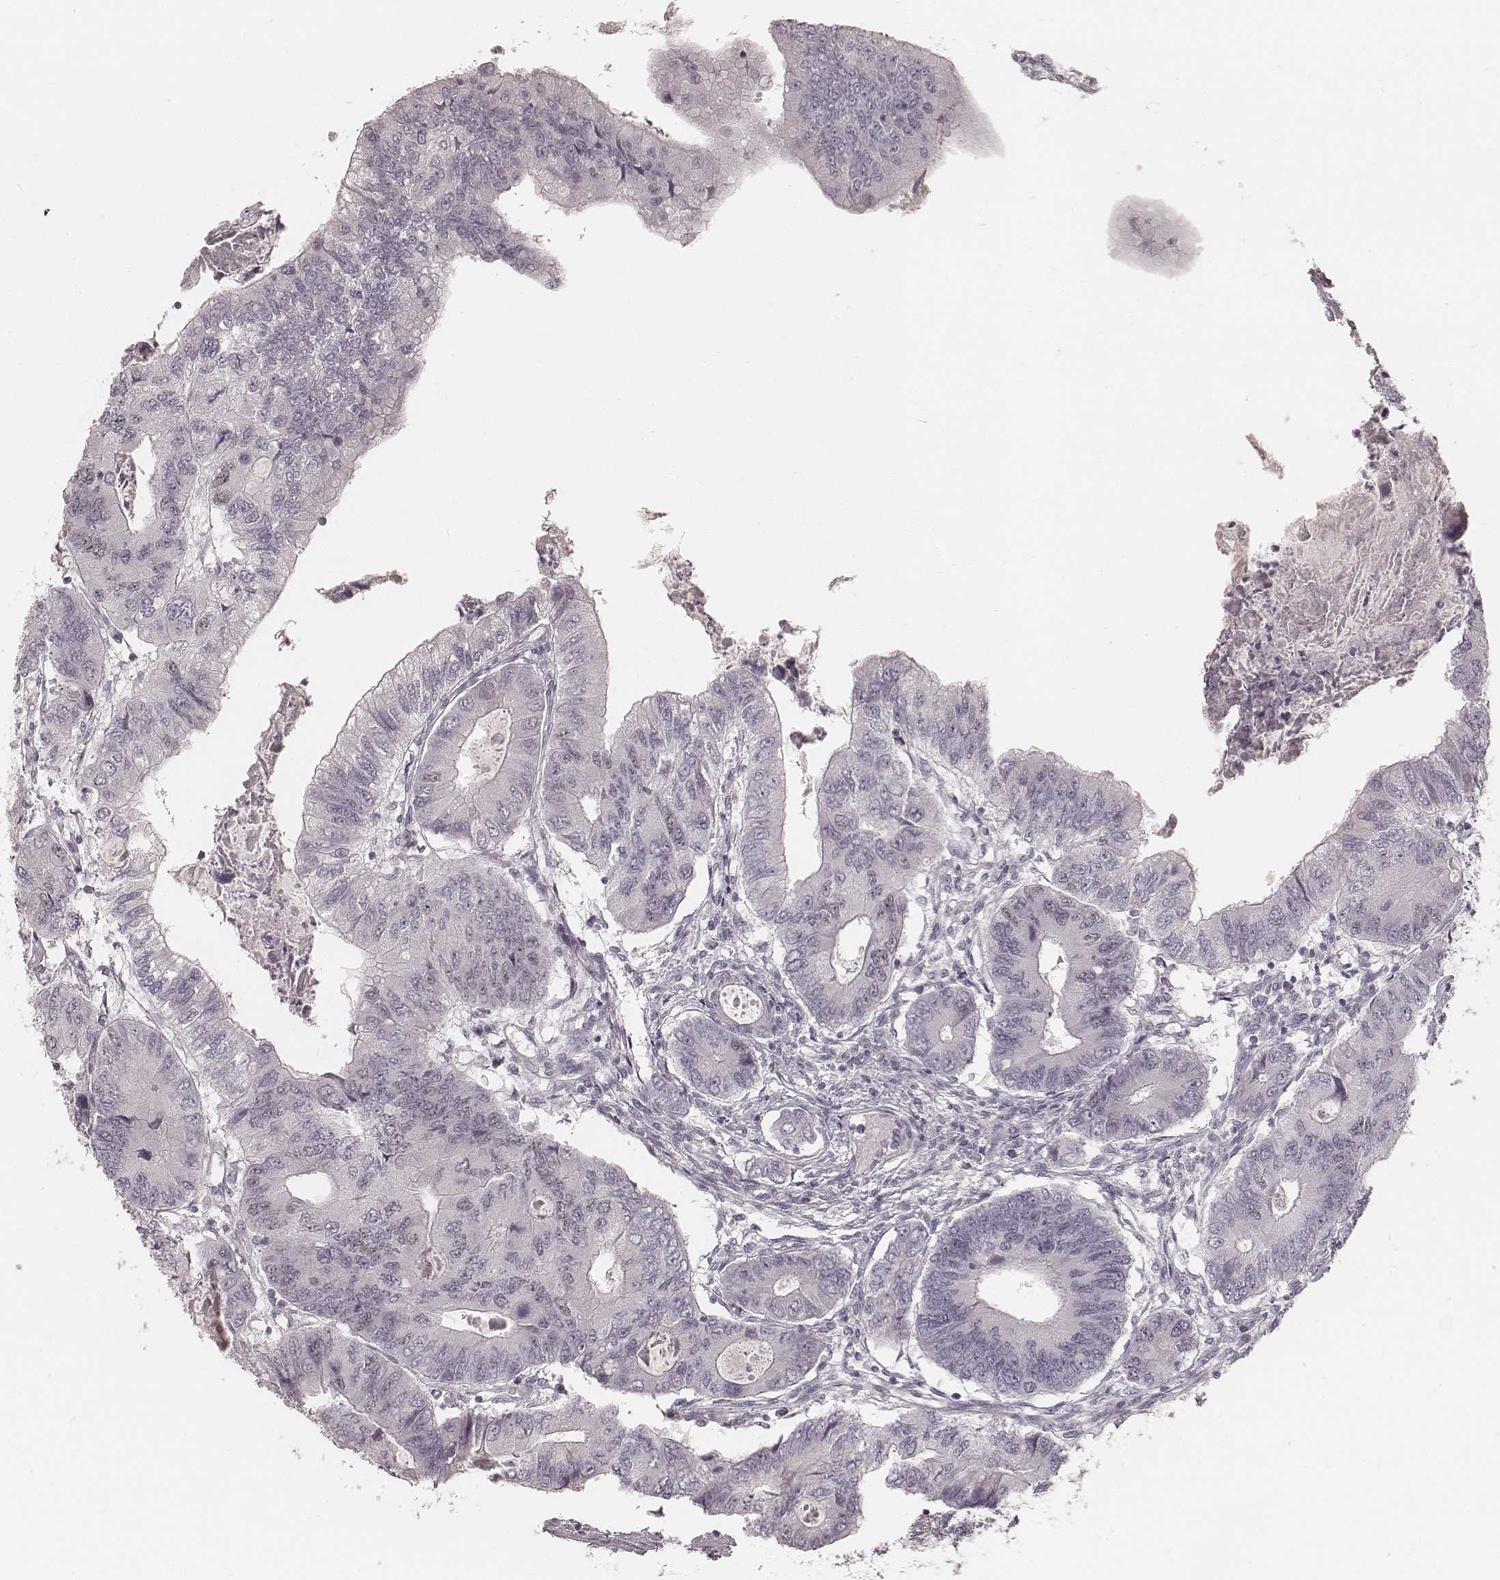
{"staining": {"intensity": "negative", "quantity": "none", "location": "none"}, "tissue": "colorectal cancer", "cell_type": "Tumor cells", "image_type": "cancer", "snomed": [{"axis": "morphology", "description": "Adenocarcinoma, NOS"}, {"axis": "topography", "description": "Colon"}], "caption": "Immunohistochemistry (IHC) of colorectal cancer (adenocarcinoma) displays no positivity in tumor cells.", "gene": "TEX37", "patient": {"sex": "male", "age": 53}}